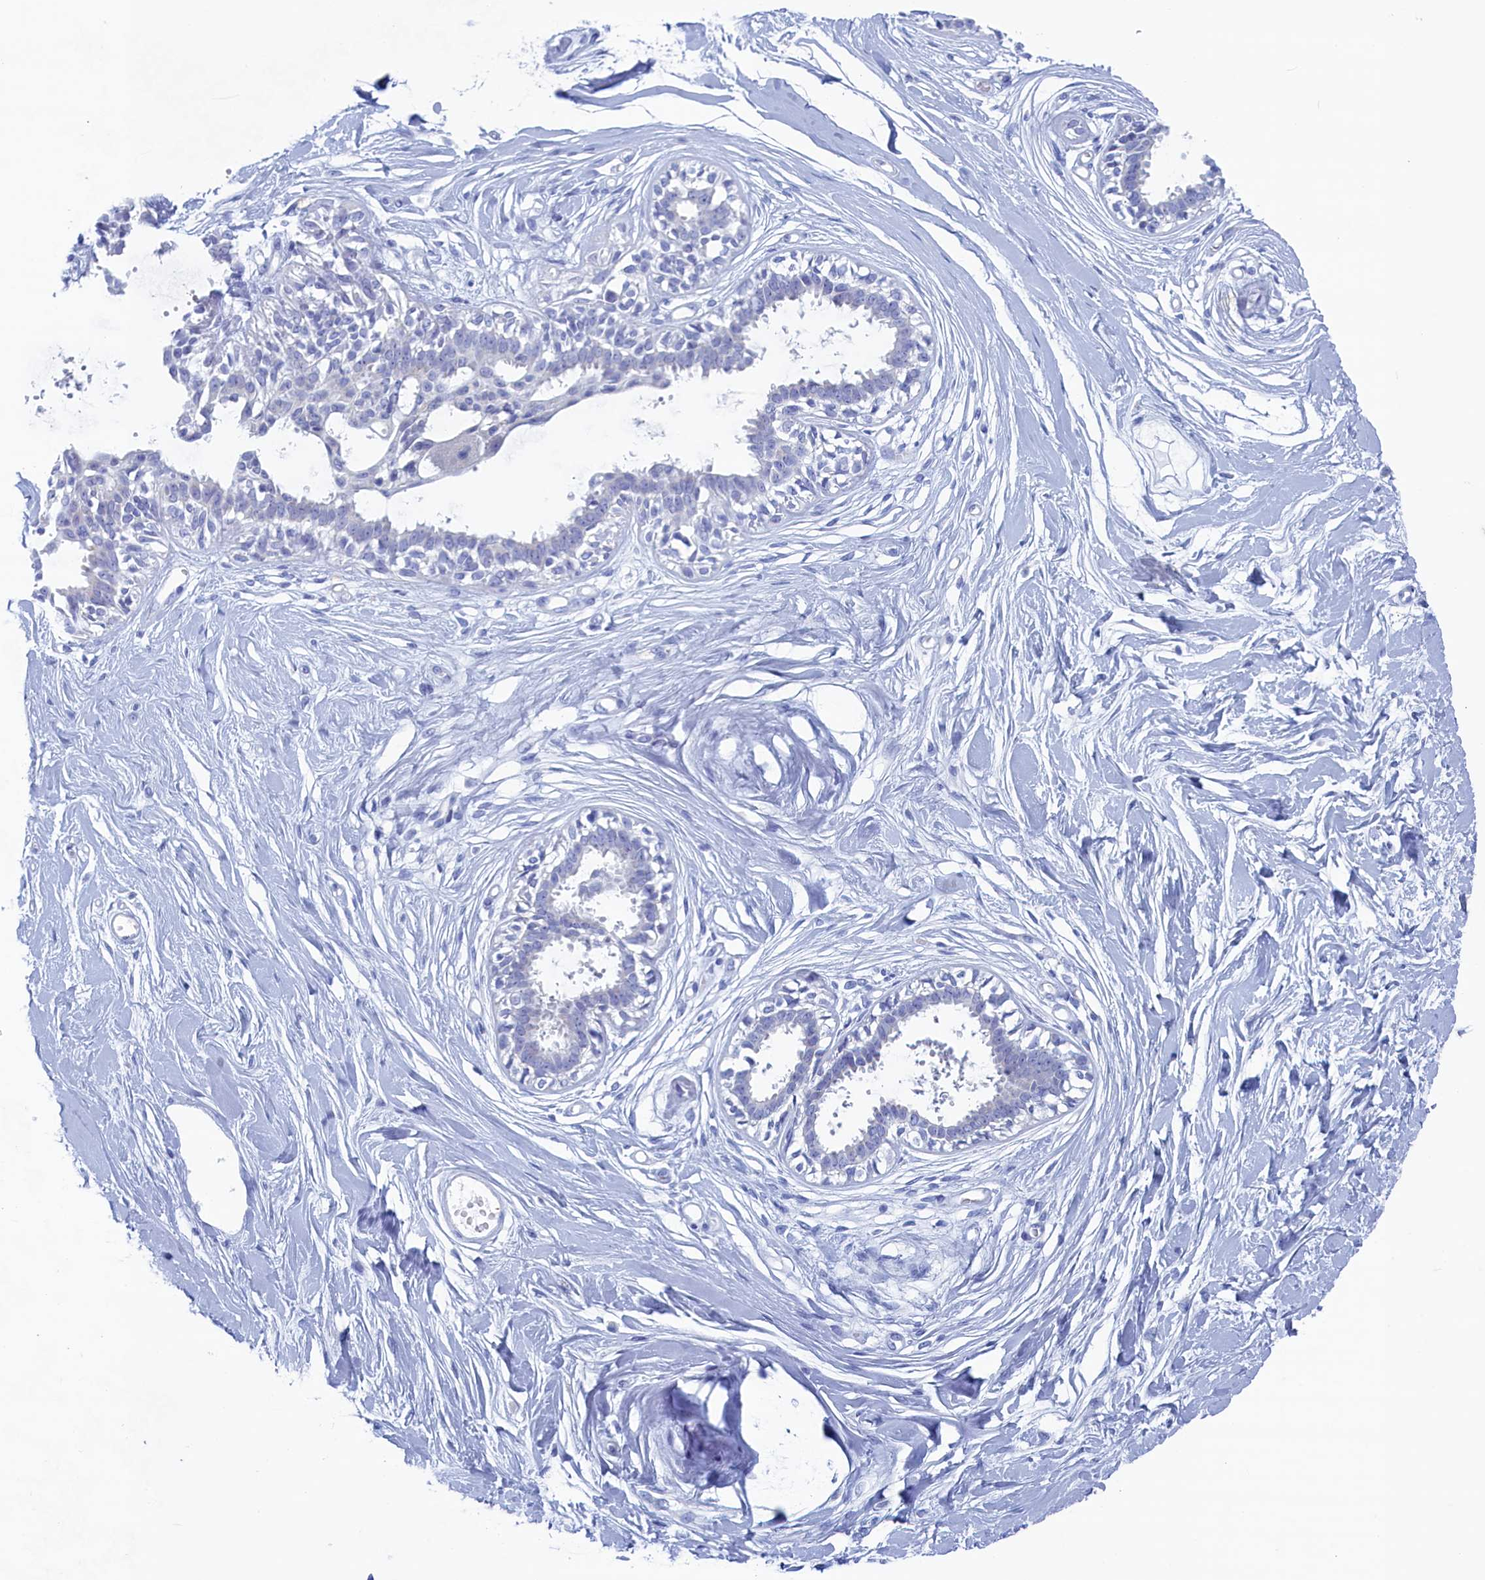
{"staining": {"intensity": "negative", "quantity": "none", "location": "none"}, "tissue": "breast", "cell_type": "Adipocytes", "image_type": "normal", "snomed": [{"axis": "morphology", "description": "Normal tissue, NOS"}, {"axis": "topography", "description": "Breast"}], "caption": "The micrograph reveals no staining of adipocytes in benign breast. (DAB immunohistochemistry (IHC) visualized using brightfield microscopy, high magnification).", "gene": "WDR76", "patient": {"sex": "female", "age": 45}}